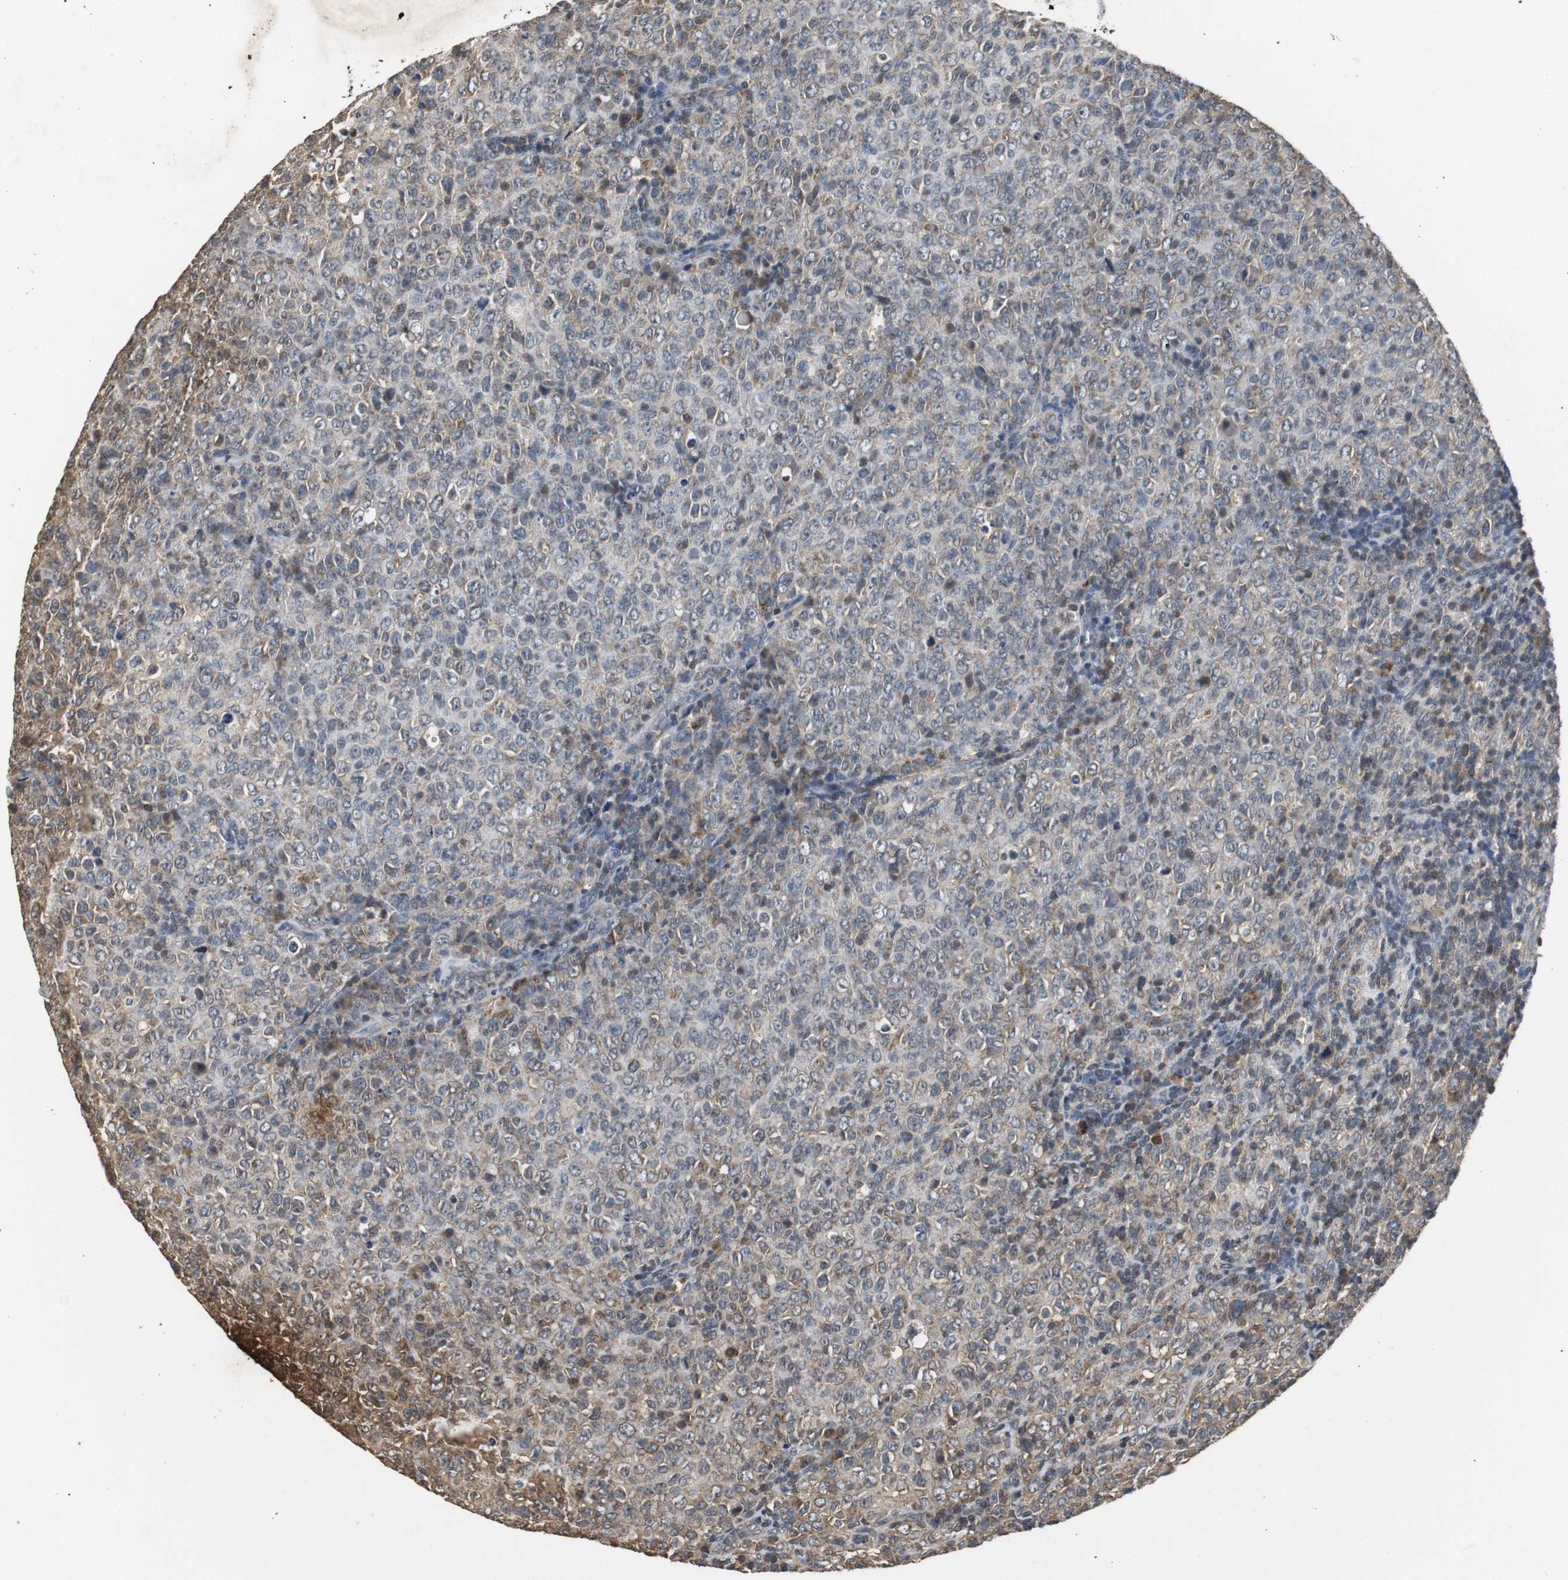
{"staining": {"intensity": "weak", "quantity": "25%-75%", "location": "cytoplasmic/membranous"}, "tissue": "lymphoma", "cell_type": "Tumor cells", "image_type": "cancer", "snomed": [{"axis": "morphology", "description": "Malignant lymphoma, non-Hodgkin's type, High grade"}, {"axis": "topography", "description": "Tonsil"}], "caption": "IHC staining of lymphoma, which reveals low levels of weak cytoplasmic/membranous expression in approximately 25%-75% of tumor cells indicating weak cytoplasmic/membranous protein expression. The staining was performed using DAB (brown) for protein detection and nuclei were counterstained in hematoxylin (blue).", "gene": "NNT", "patient": {"sex": "female", "age": 36}}